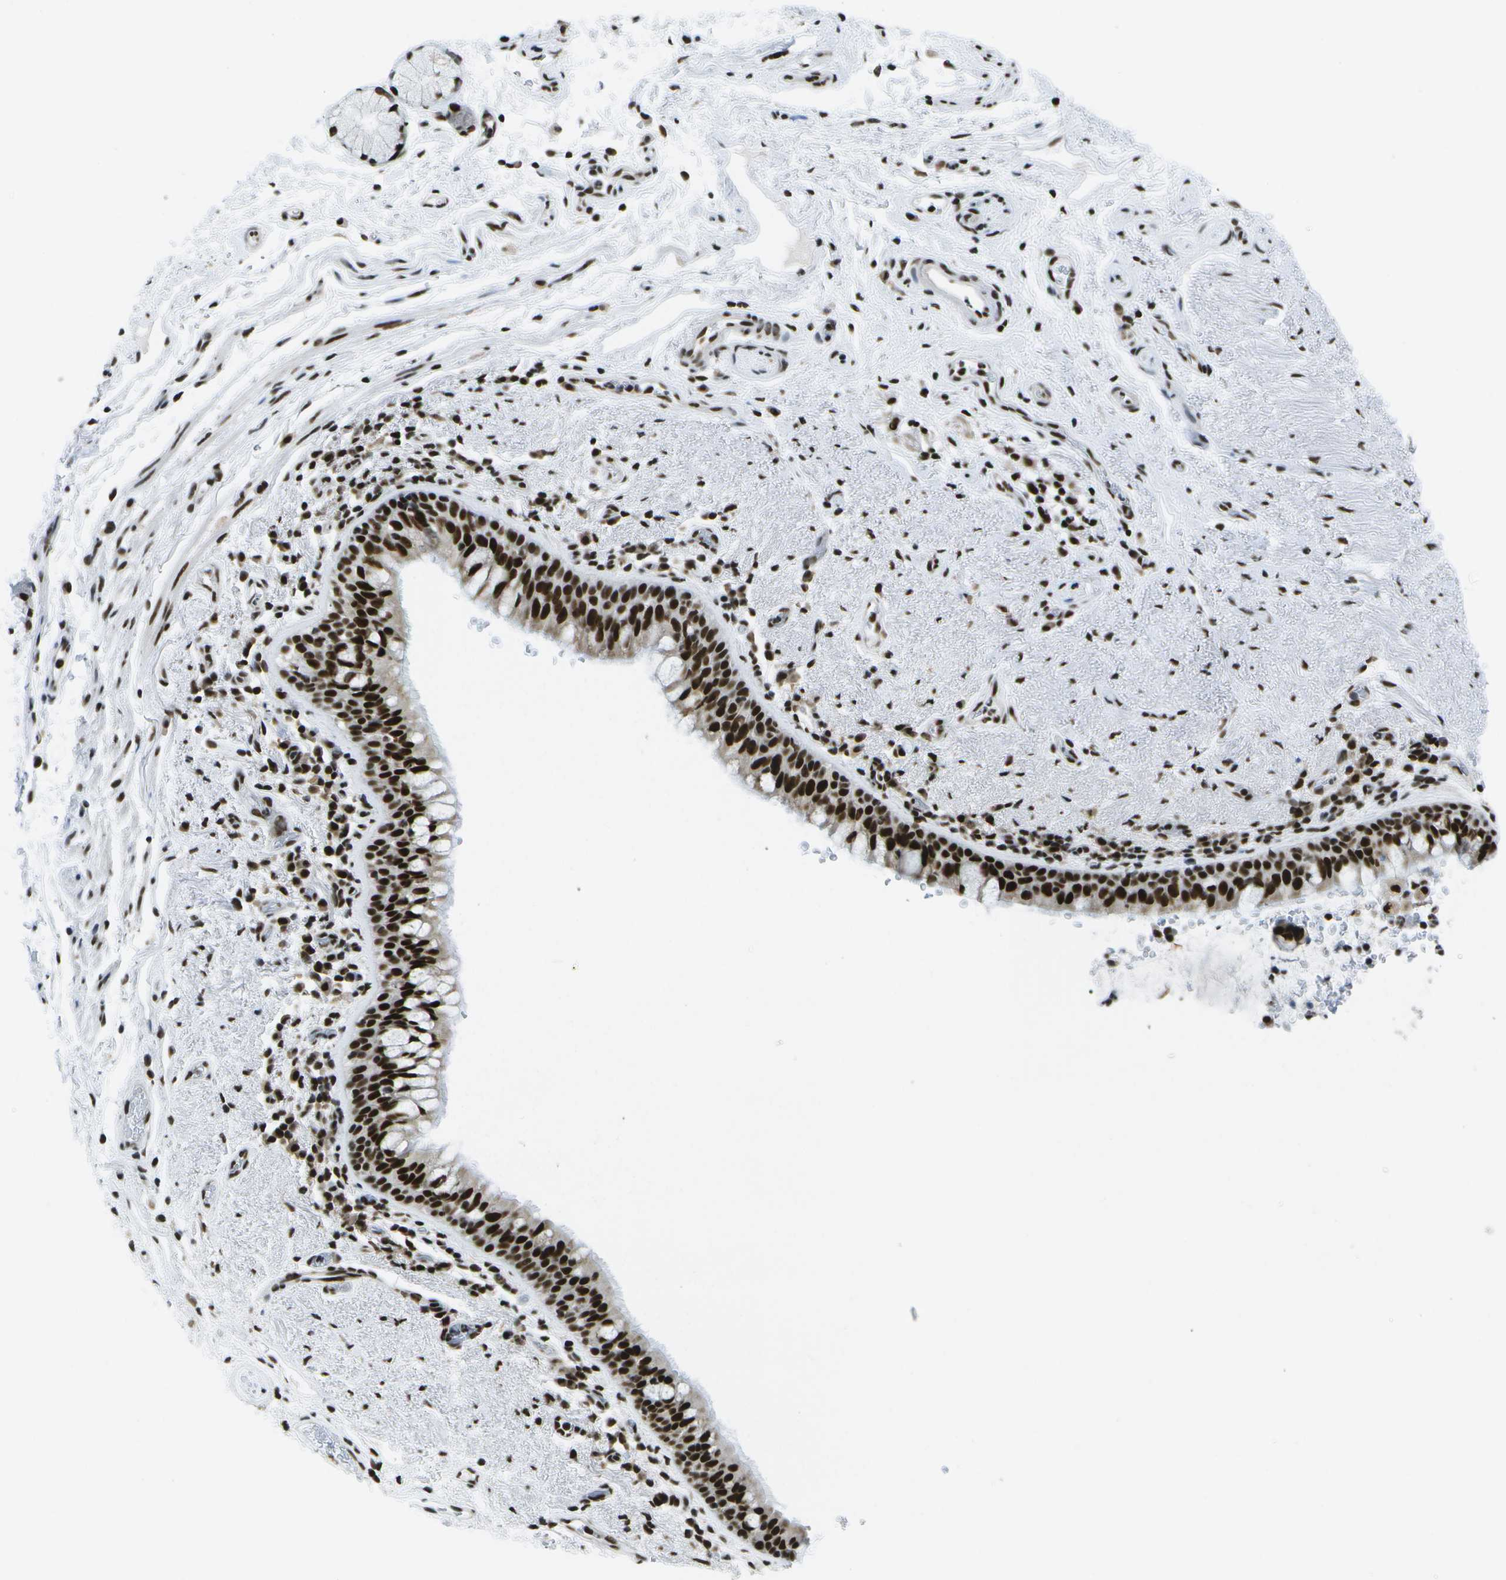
{"staining": {"intensity": "strong", "quantity": ">75%", "location": "nuclear"}, "tissue": "bronchus", "cell_type": "Respiratory epithelial cells", "image_type": "normal", "snomed": [{"axis": "morphology", "description": "Normal tissue, NOS"}, {"axis": "morphology", "description": "Inflammation, NOS"}, {"axis": "topography", "description": "Cartilage tissue"}, {"axis": "topography", "description": "Bronchus"}], "caption": "This histopathology image reveals immunohistochemistry (IHC) staining of benign human bronchus, with high strong nuclear staining in approximately >75% of respiratory epithelial cells.", "gene": "NSRP1", "patient": {"sex": "male", "age": 77}}